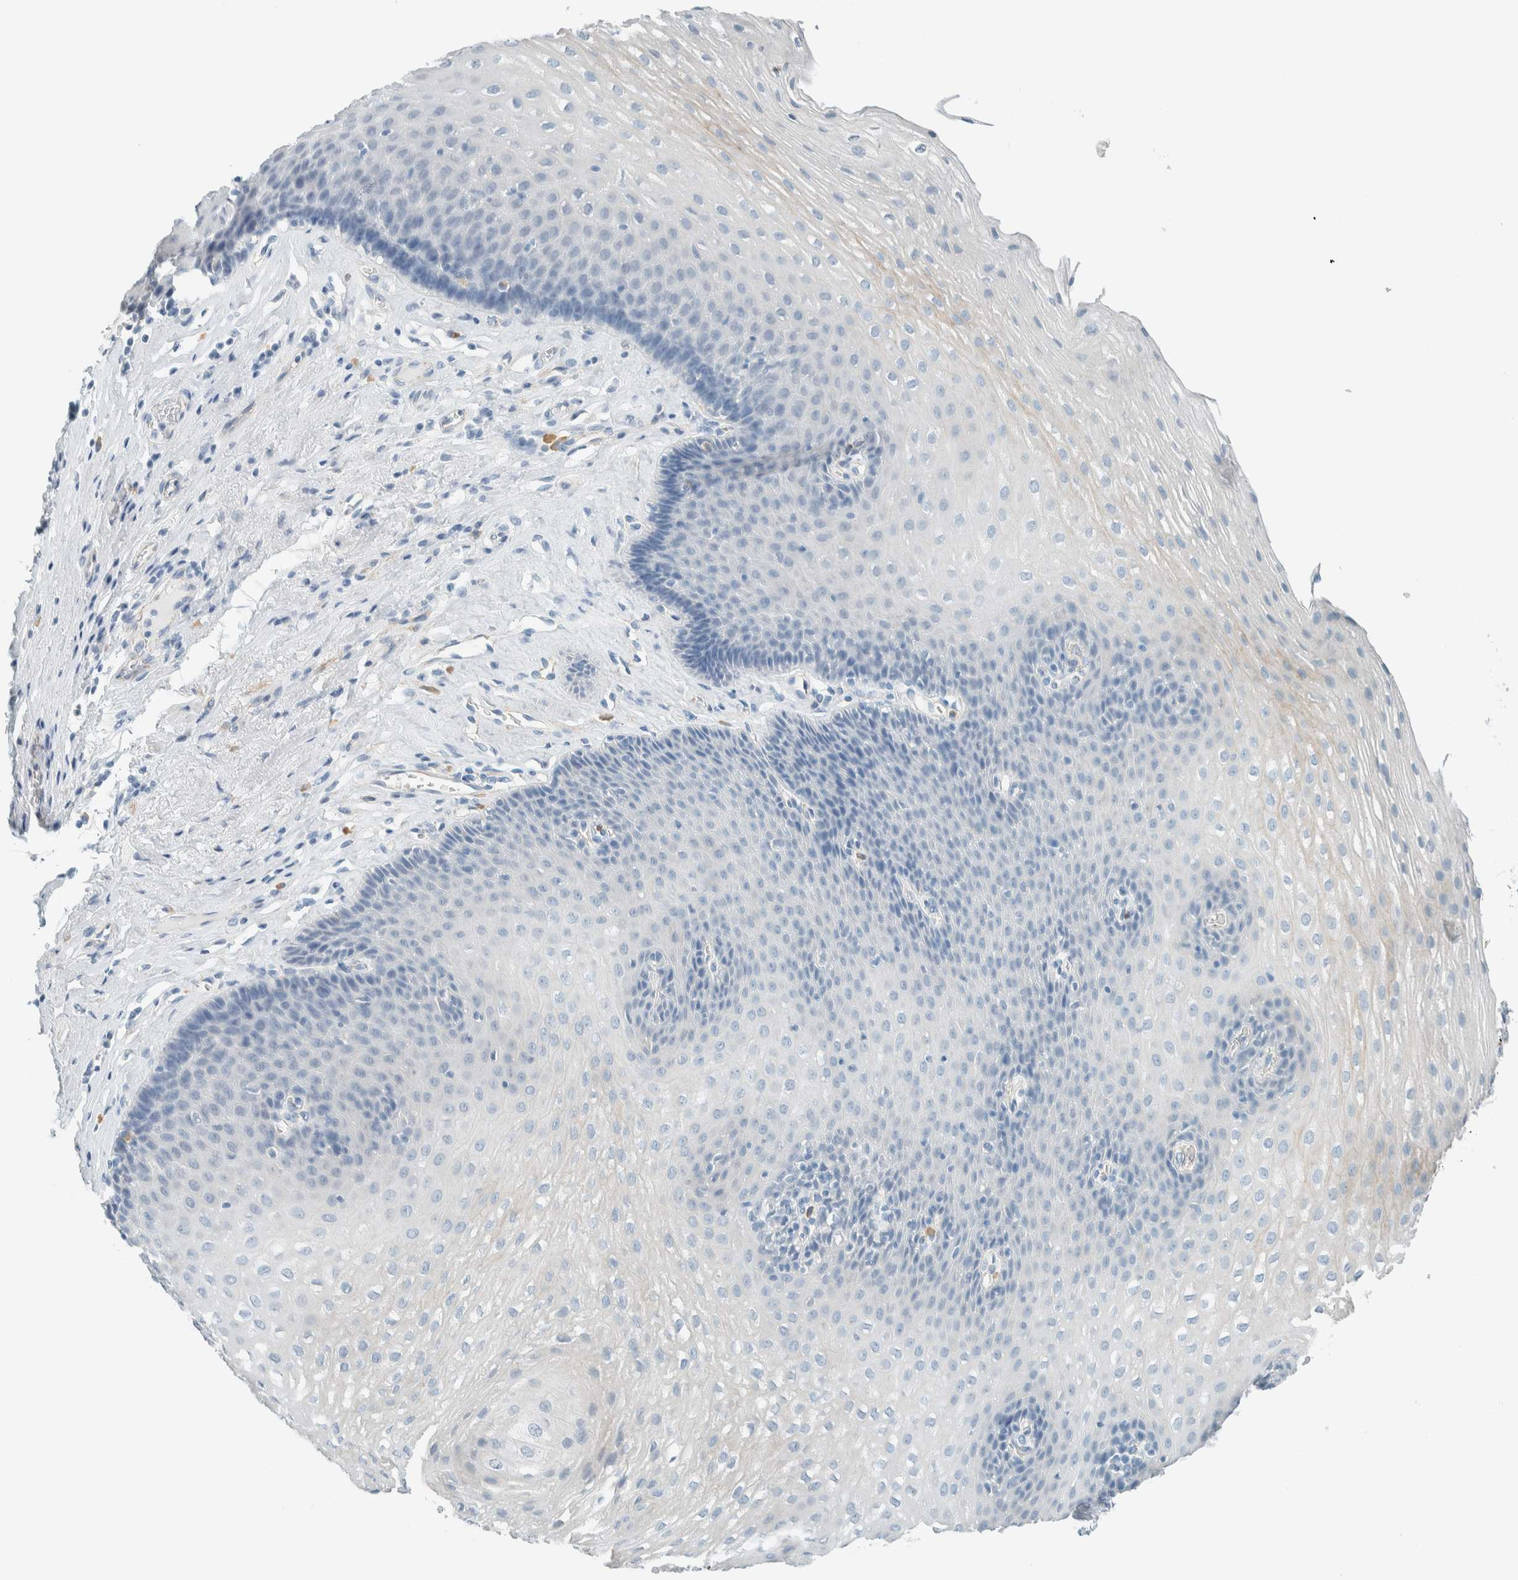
{"staining": {"intensity": "negative", "quantity": "none", "location": "none"}, "tissue": "esophagus", "cell_type": "Squamous epithelial cells", "image_type": "normal", "snomed": [{"axis": "morphology", "description": "Normal tissue, NOS"}, {"axis": "topography", "description": "Esophagus"}], "caption": "A photomicrograph of human esophagus is negative for staining in squamous epithelial cells. (IHC, brightfield microscopy, high magnification).", "gene": "SLFN12", "patient": {"sex": "female", "age": 66}}